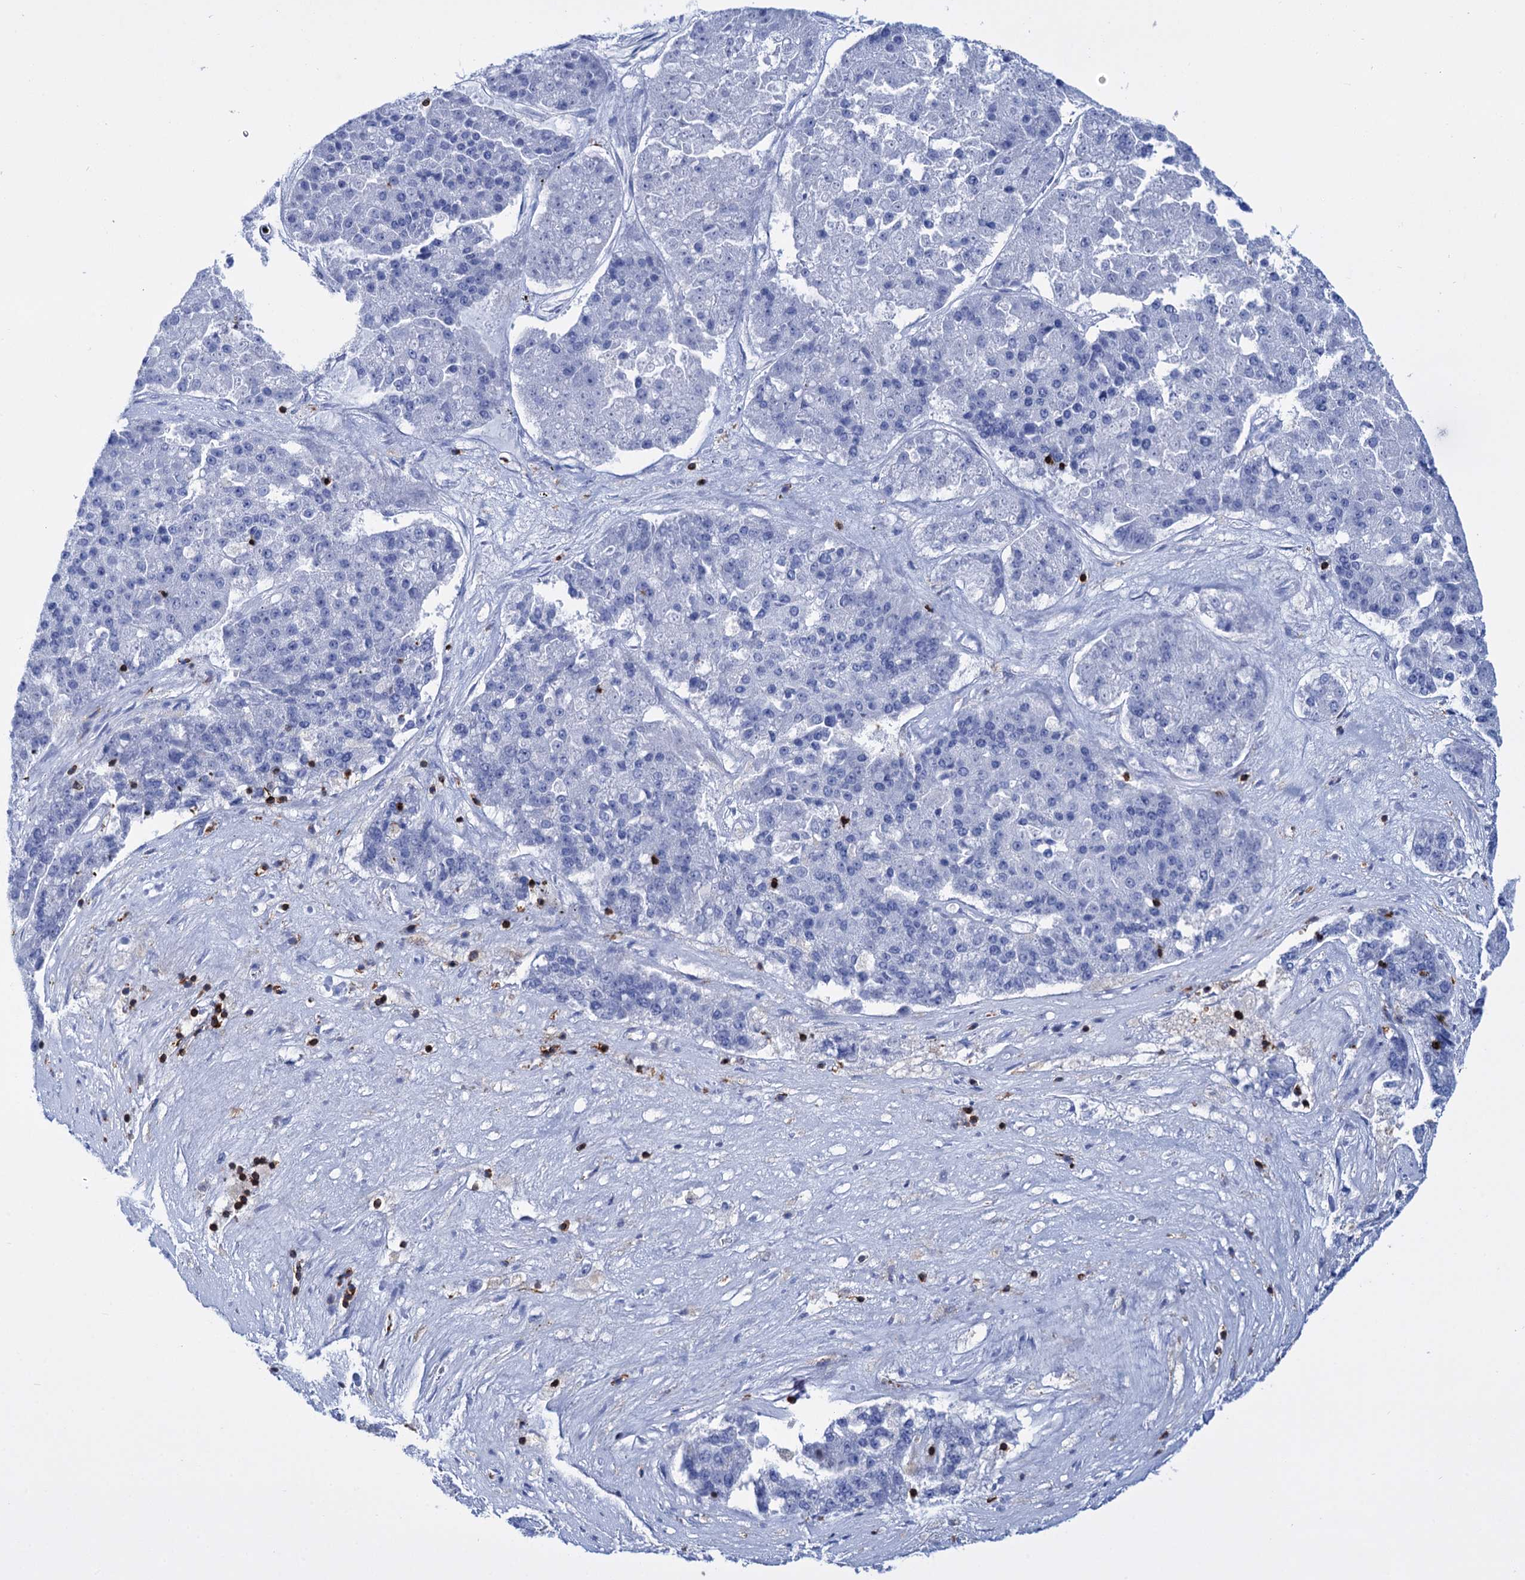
{"staining": {"intensity": "negative", "quantity": "none", "location": "none"}, "tissue": "pancreatic cancer", "cell_type": "Tumor cells", "image_type": "cancer", "snomed": [{"axis": "morphology", "description": "Adenocarcinoma, NOS"}, {"axis": "topography", "description": "Pancreas"}], "caption": "Micrograph shows no protein staining in tumor cells of adenocarcinoma (pancreatic) tissue.", "gene": "DEF6", "patient": {"sex": "male", "age": 50}}